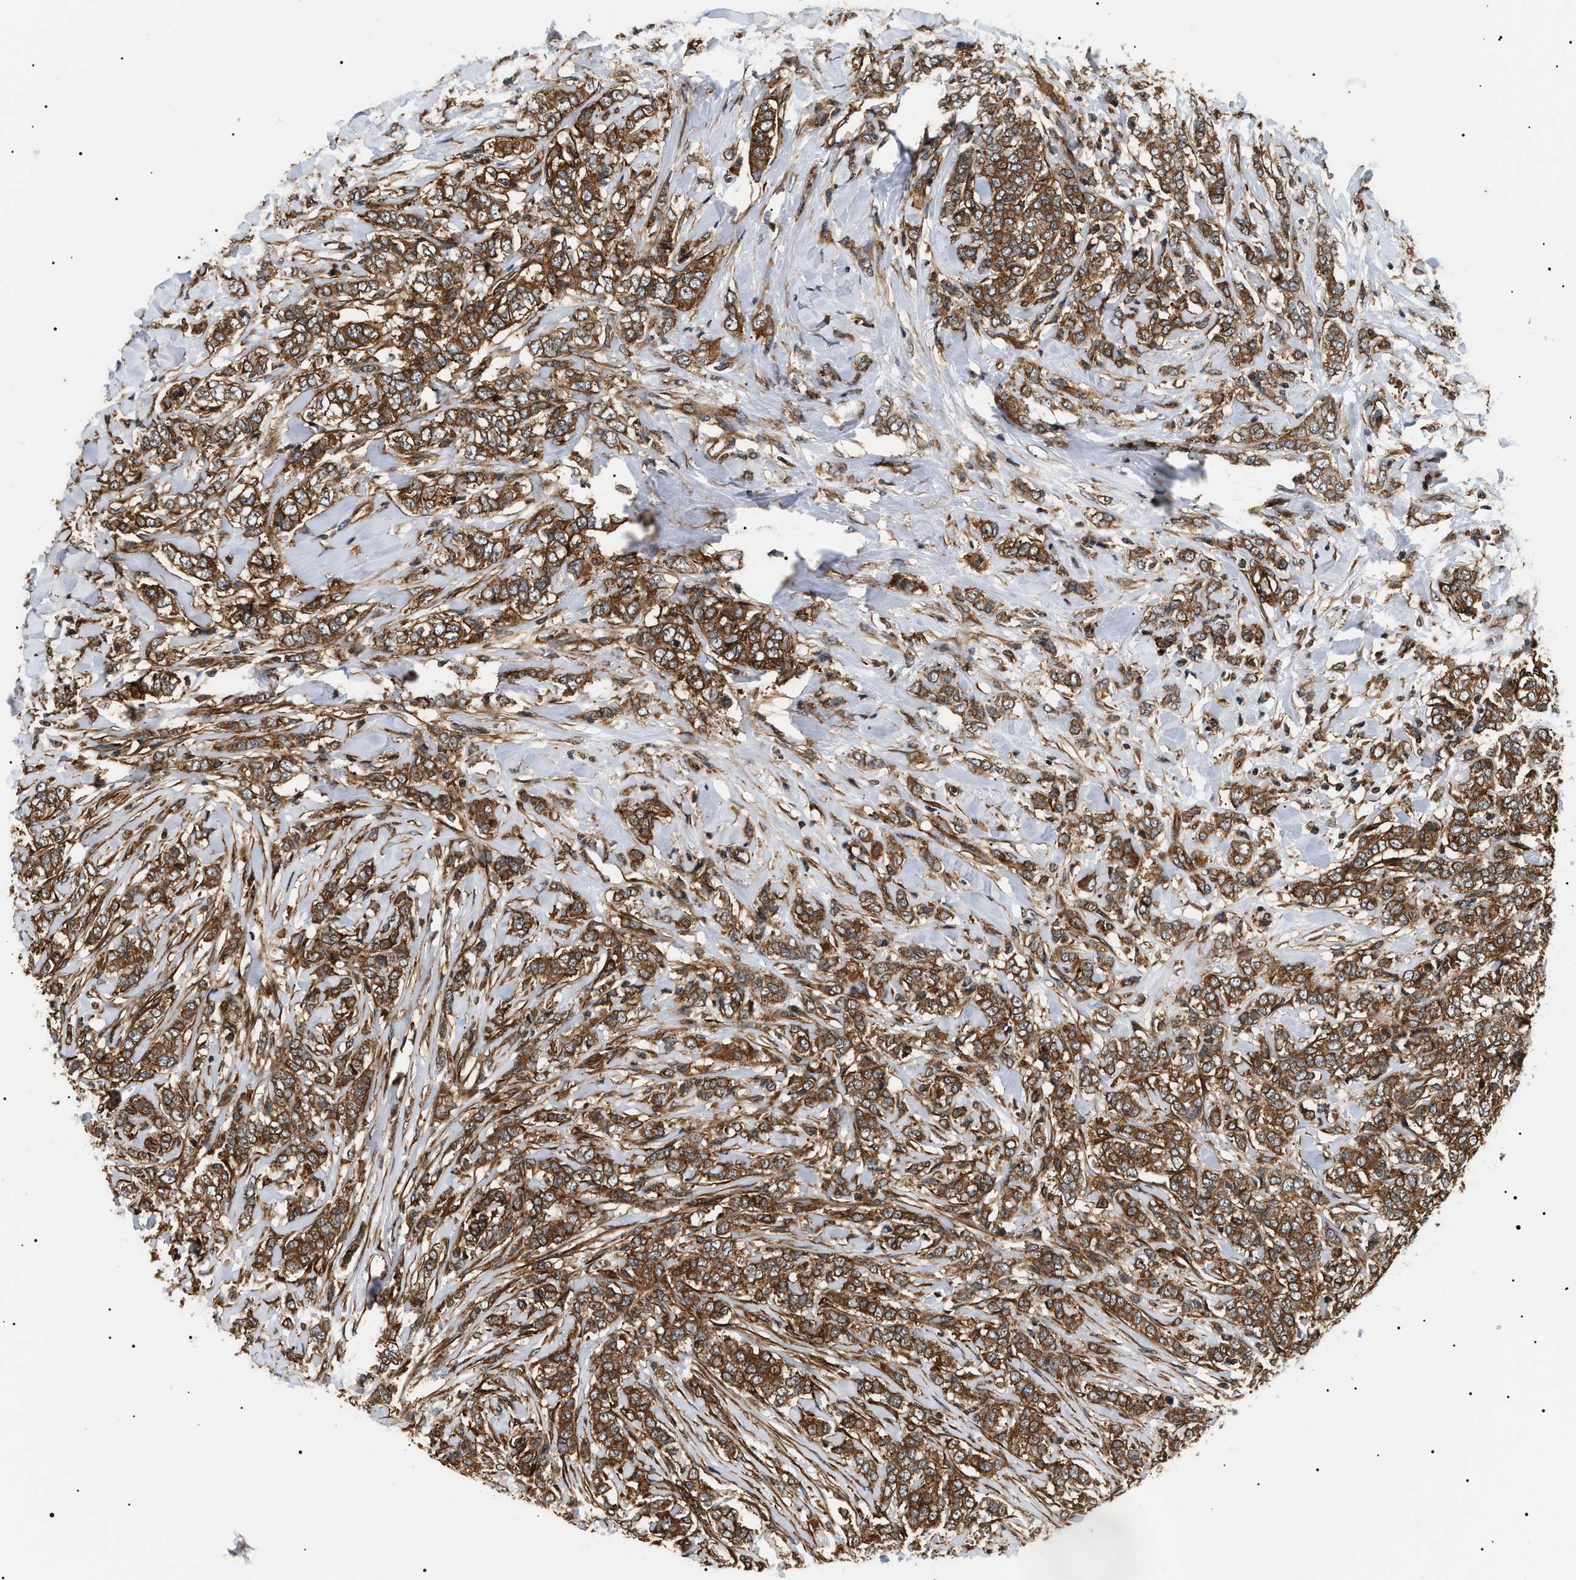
{"staining": {"intensity": "moderate", "quantity": ">75%", "location": "cytoplasmic/membranous"}, "tissue": "breast cancer", "cell_type": "Tumor cells", "image_type": "cancer", "snomed": [{"axis": "morphology", "description": "Lobular carcinoma"}, {"axis": "topography", "description": "Skin"}, {"axis": "topography", "description": "Breast"}], "caption": "Breast cancer was stained to show a protein in brown. There is medium levels of moderate cytoplasmic/membranous staining in about >75% of tumor cells. The staining was performed using DAB, with brown indicating positive protein expression. Nuclei are stained blue with hematoxylin.", "gene": "SH3GLB2", "patient": {"sex": "female", "age": 46}}